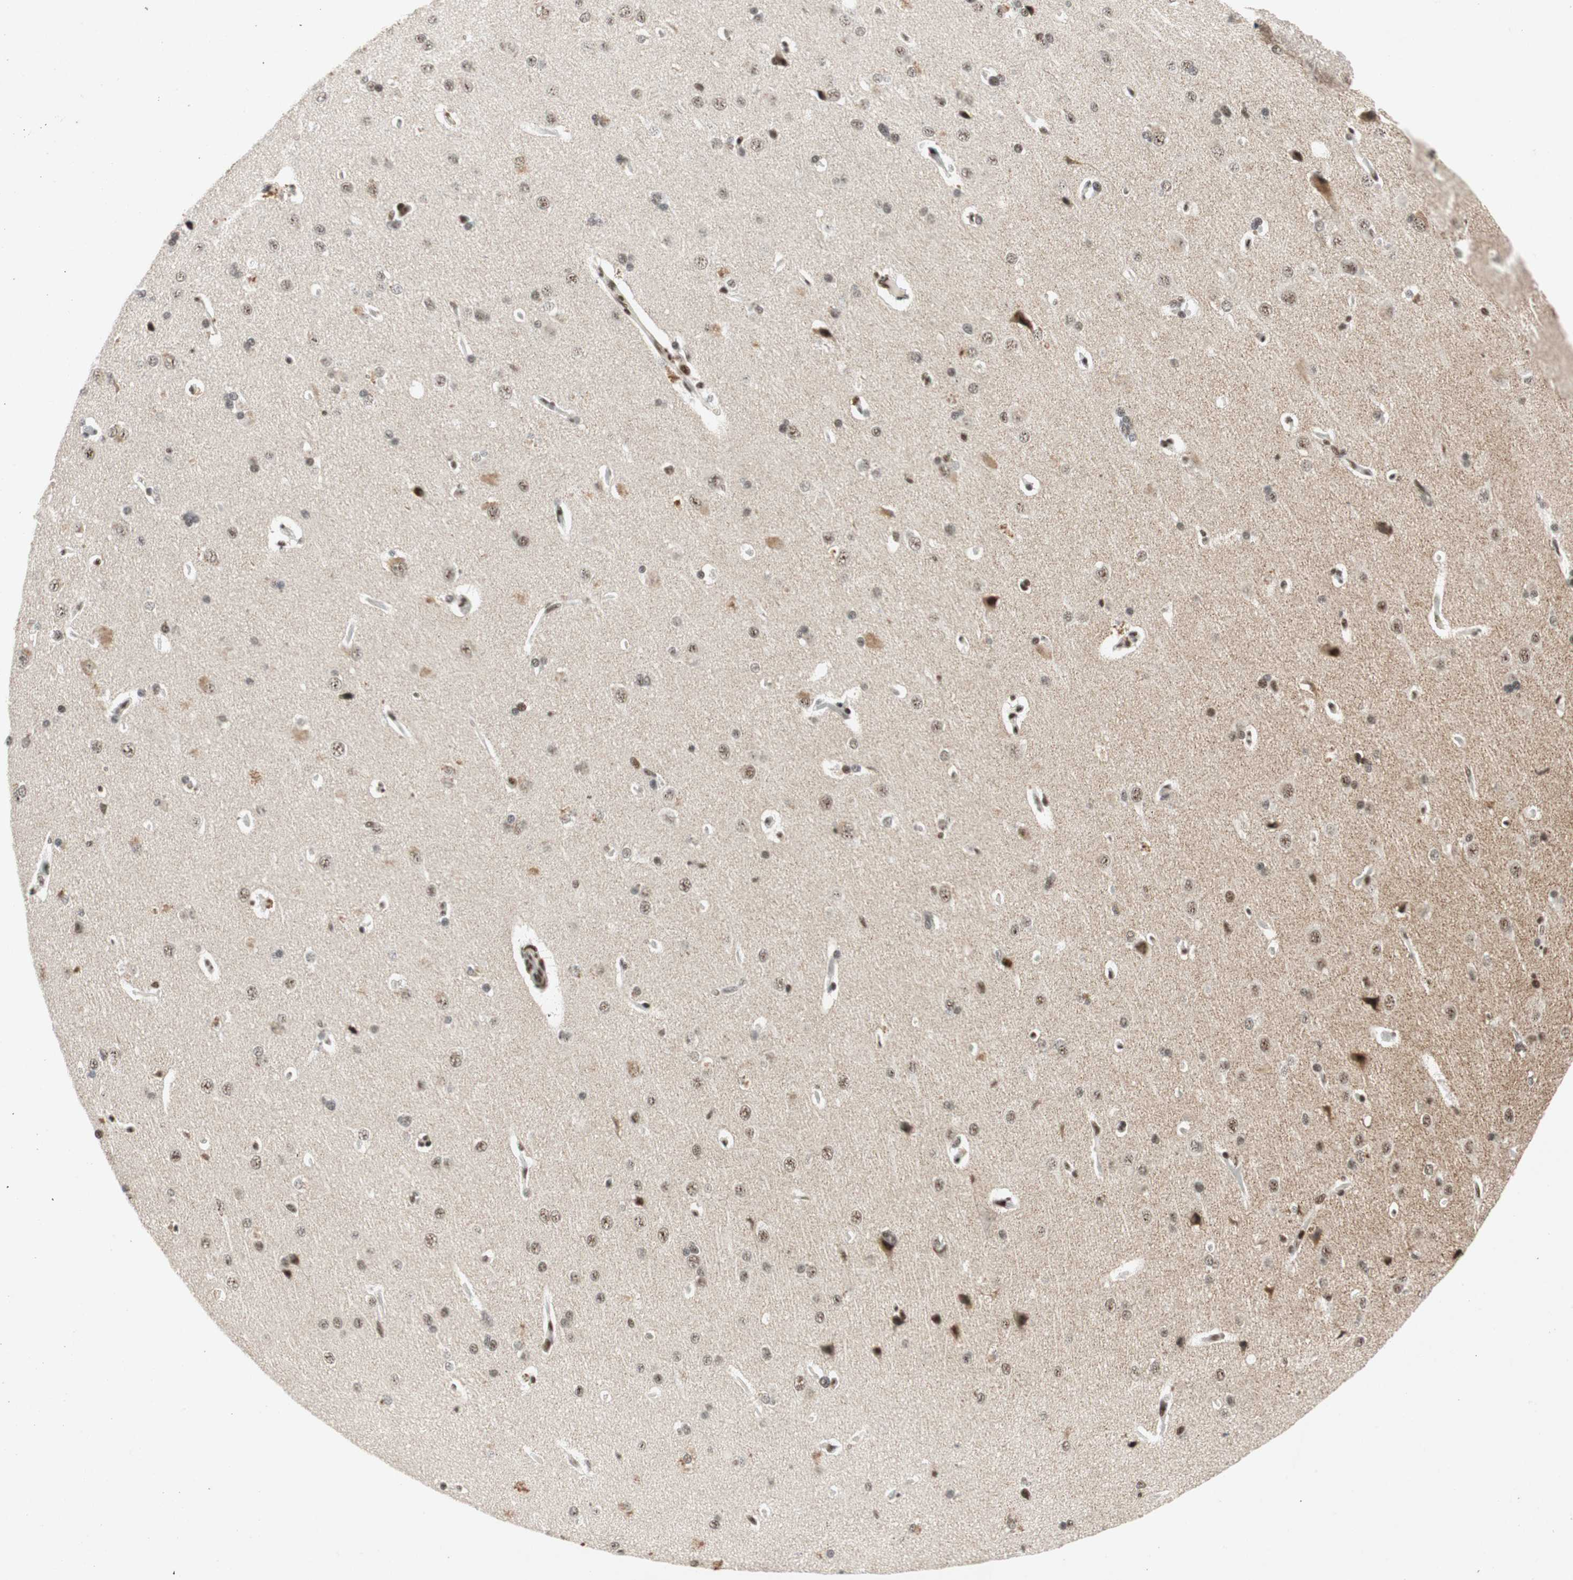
{"staining": {"intensity": "moderate", "quantity": ">75%", "location": "nuclear"}, "tissue": "cerebral cortex", "cell_type": "Endothelial cells", "image_type": "normal", "snomed": [{"axis": "morphology", "description": "Normal tissue, NOS"}, {"axis": "topography", "description": "Cerebral cortex"}], "caption": "A brown stain shows moderate nuclear staining of a protein in endothelial cells of benign human cerebral cortex. (DAB (3,3'-diaminobenzidine) IHC with brightfield microscopy, high magnification).", "gene": "NCBP3", "patient": {"sex": "male", "age": 62}}